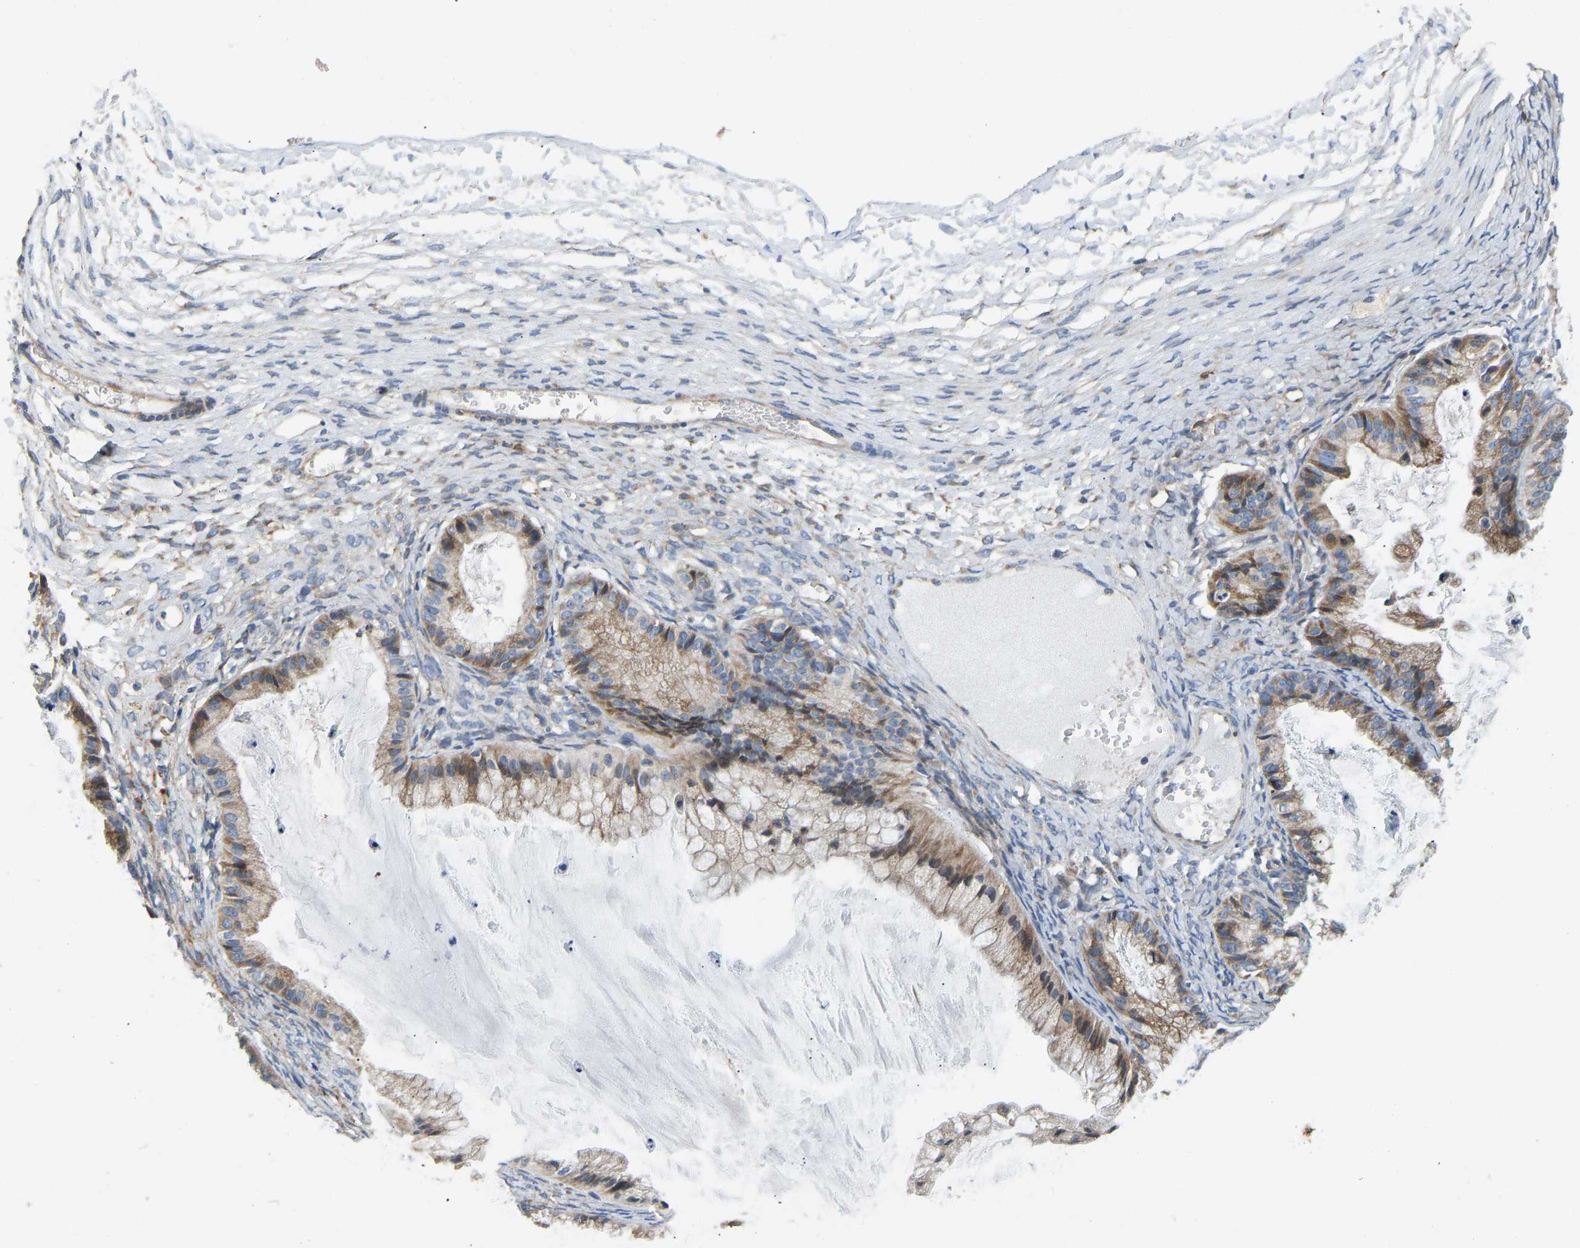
{"staining": {"intensity": "moderate", "quantity": ">75%", "location": "cytoplasmic/membranous"}, "tissue": "ovarian cancer", "cell_type": "Tumor cells", "image_type": "cancer", "snomed": [{"axis": "morphology", "description": "Cystadenocarcinoma, mucinous, NOS"}, {"axis": "topography", "description": "Ovary"}], "caption": "Immunohistochemical staining of mucinous cystadenocarcinoma (ovarian) displays medium levels of moderate cytoplasmic/membranous positivity in about >75% of tumor cells.", "gene": "TMEM150A", "patient": {"sex": "female", "age": 57}}